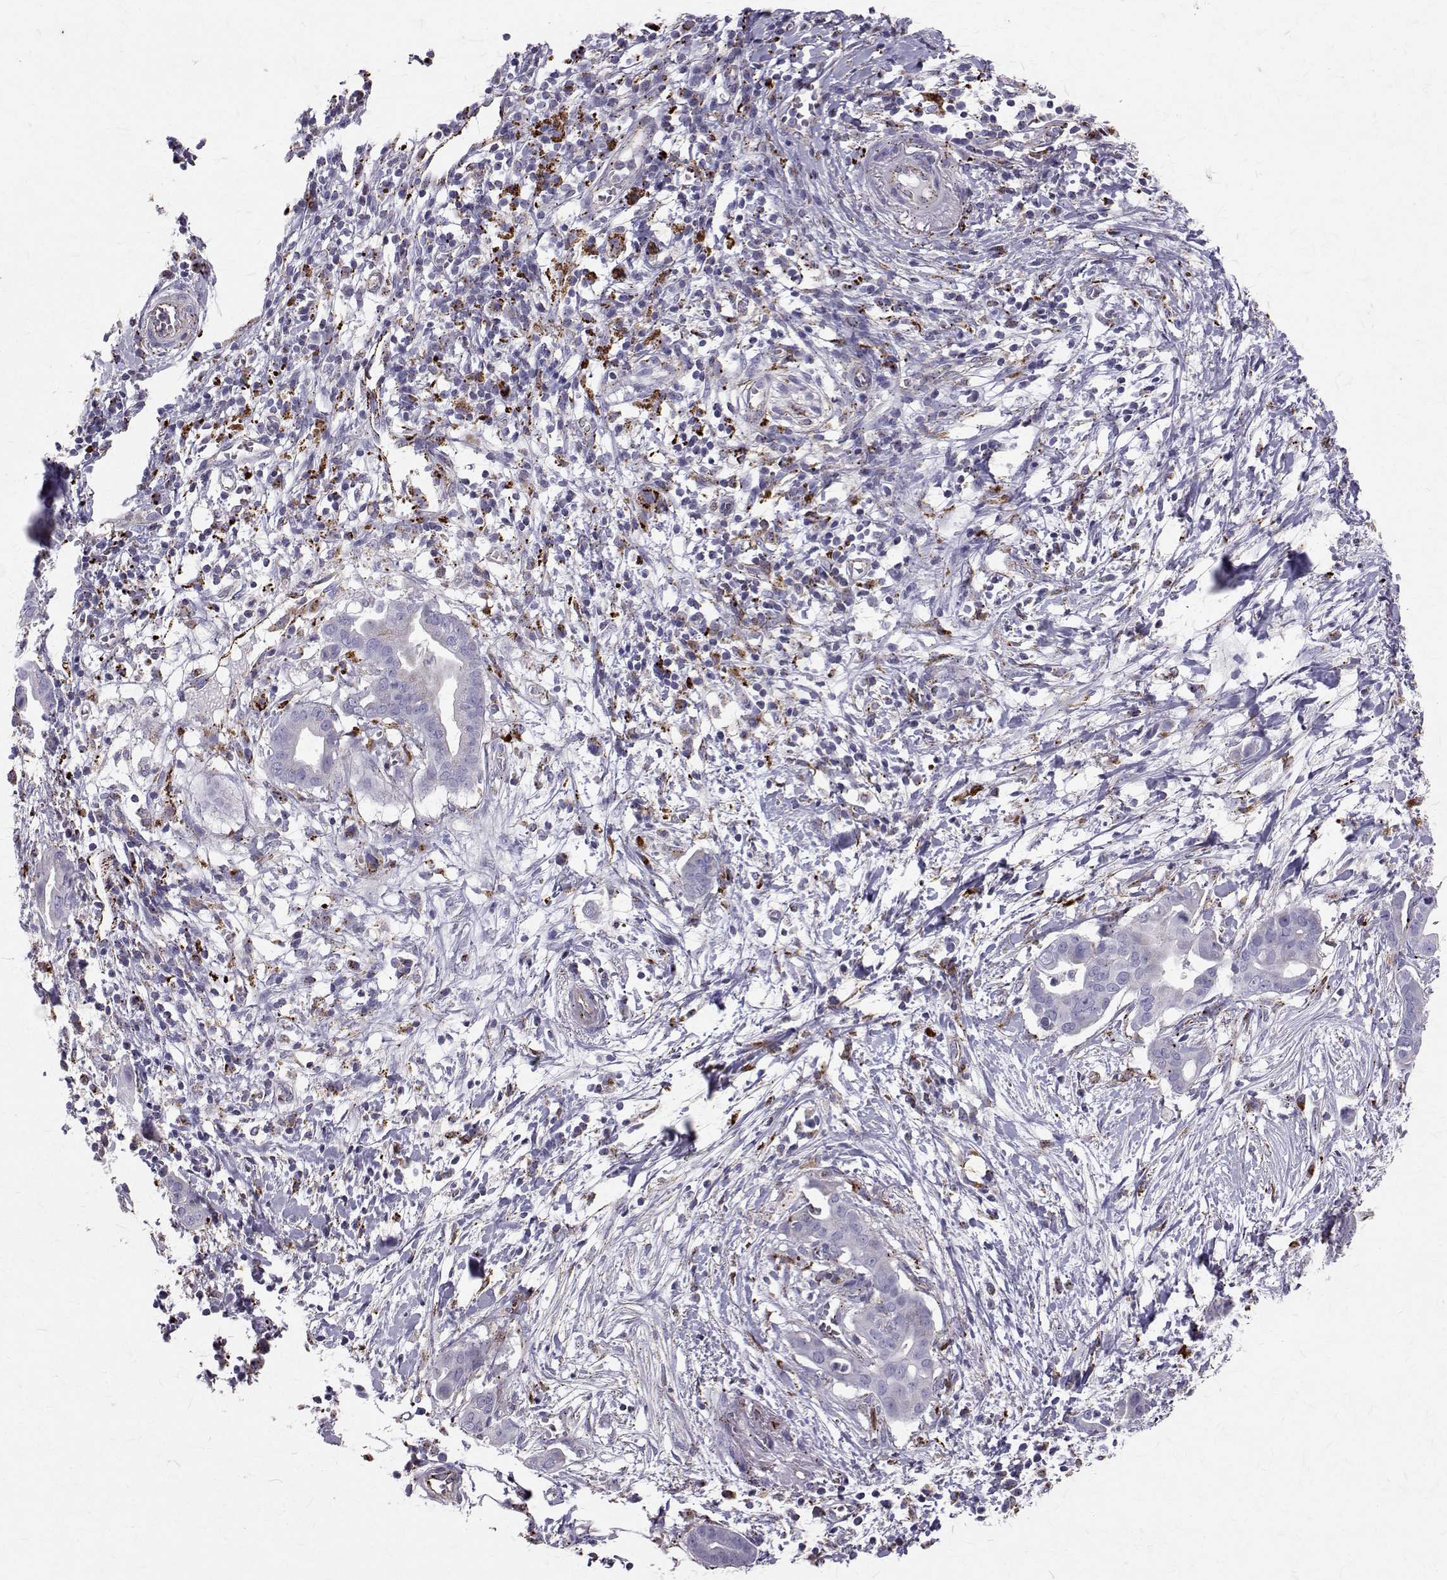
{"staining": {"intensity": "moderate", "quantity": "<25%", "location": "cytoplasmic/membranous"}, "tissue": "pancreatic cancer", "cell_type": "Tumor cells", "image_type": "cancer", "snomed": [{"axis": "morphology", "description": "Adenocarcinoma, NOS"}, {"axis": "topography", "description": "Pancreas"}], "caption": "IHC staining of pancreatic cancer (adenocarcinoma), which reveals low levels of moderate cytoplasmic/membranous staining in about <25% of tumor cells indicating moderate cytoplasmic/membranous protein positivity. The staining was performed using DAB (3,3'-diaminobenzidine) (brown) for protein detection and nuclei were counterstained in hematoxylin (blue).", "gene": "TPP1", "patient": {"sex": "male", "age": 61}}